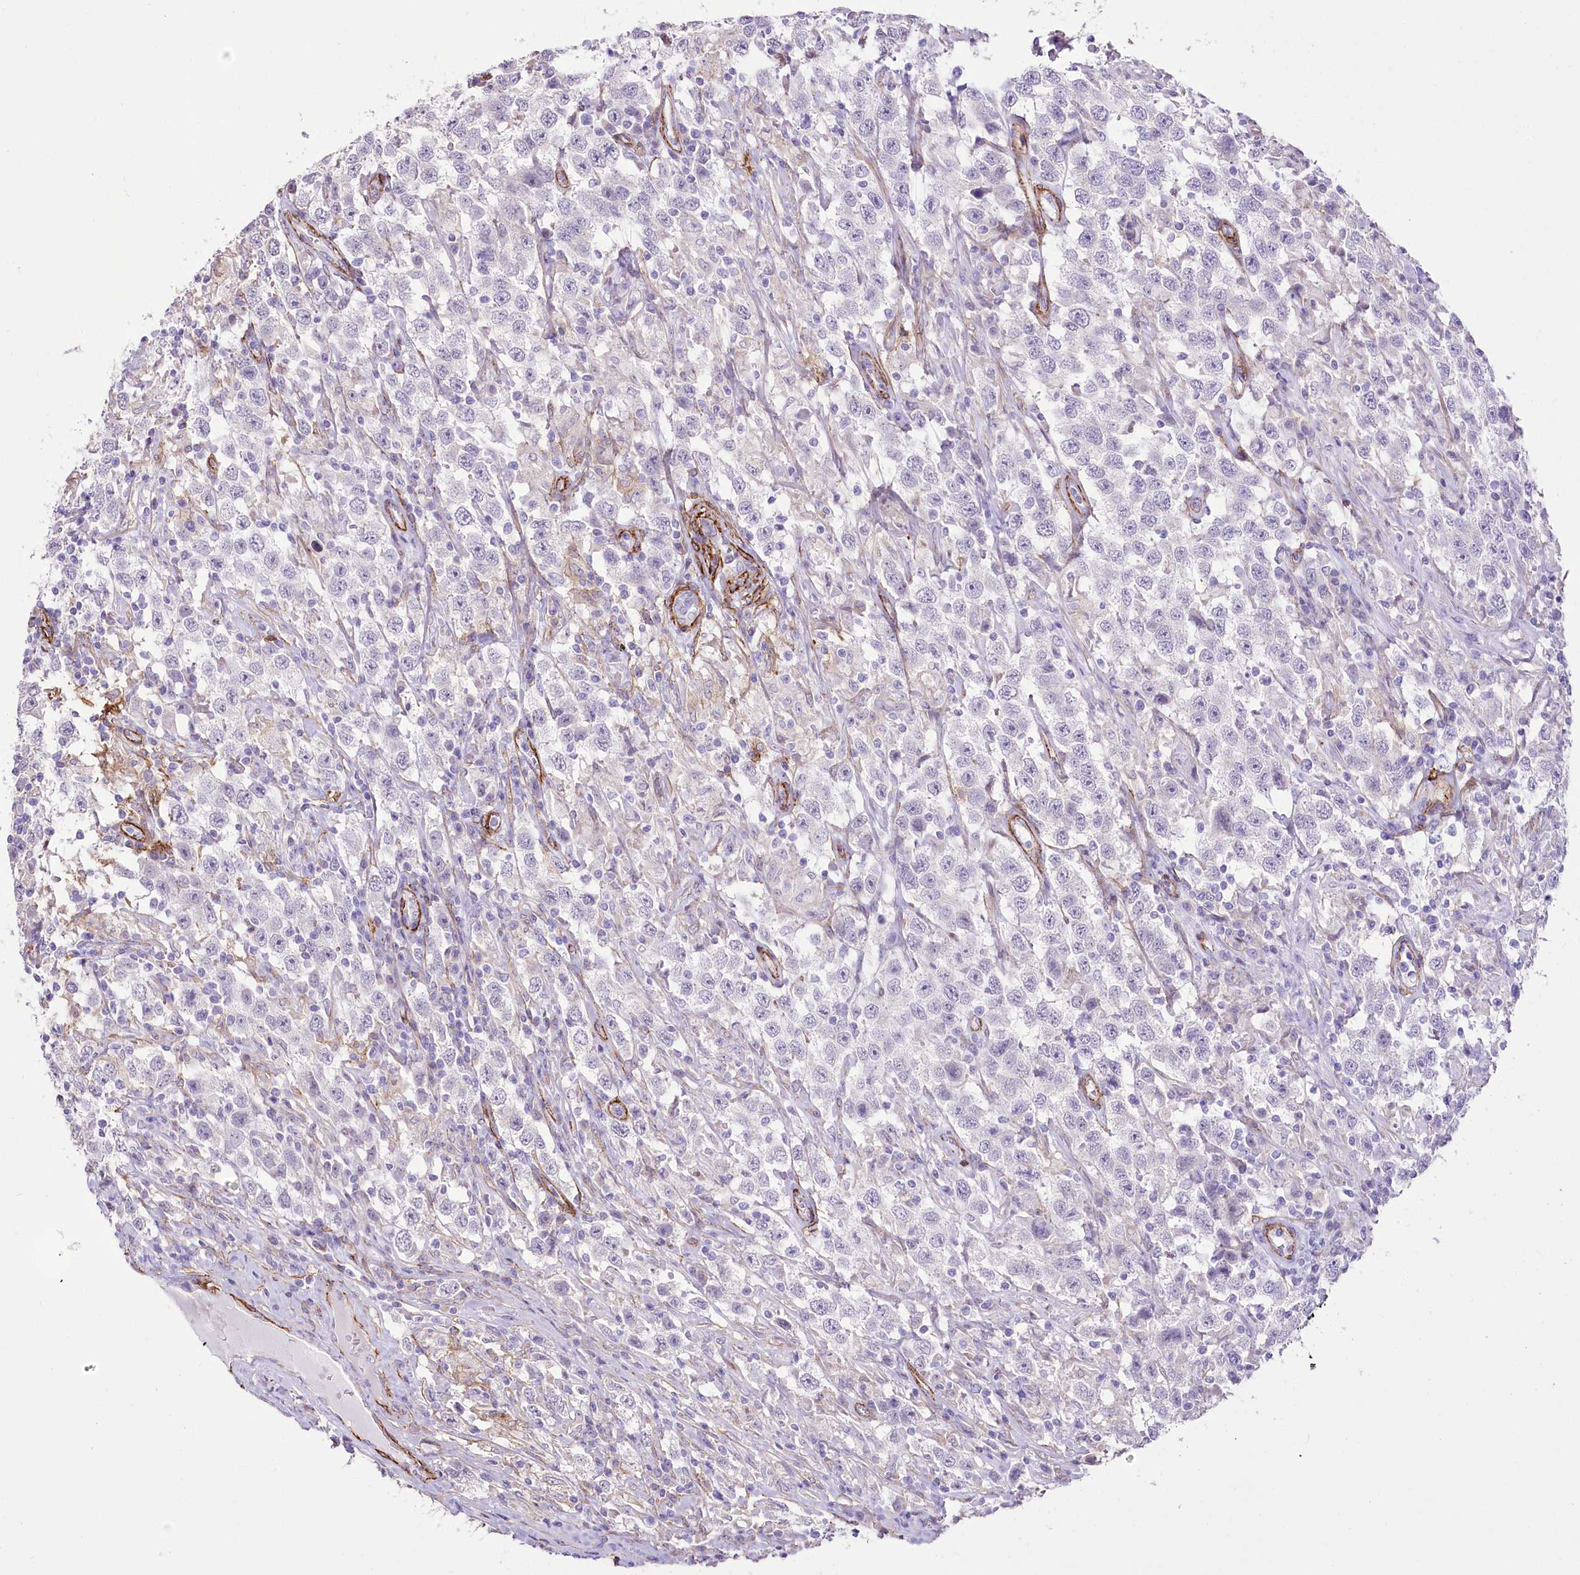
{"staining": {"intensity": "negative", "quantity": "none", "location": "none"}, "tissue": "testis cancer", "cell_type": "Tumor cells", "image_type": "cancer", "snomed": [{"axis": "morphology", "description": "Seminoma, NOS"}, {"axis": "topography", "description": "Testis"}], "caption": "Immunohistochemistry of human seminoma (testis) exhibits no expression in tumor cells.", "gene": "SYNPO2", "patient": {"sex": "male", "age": 41}}